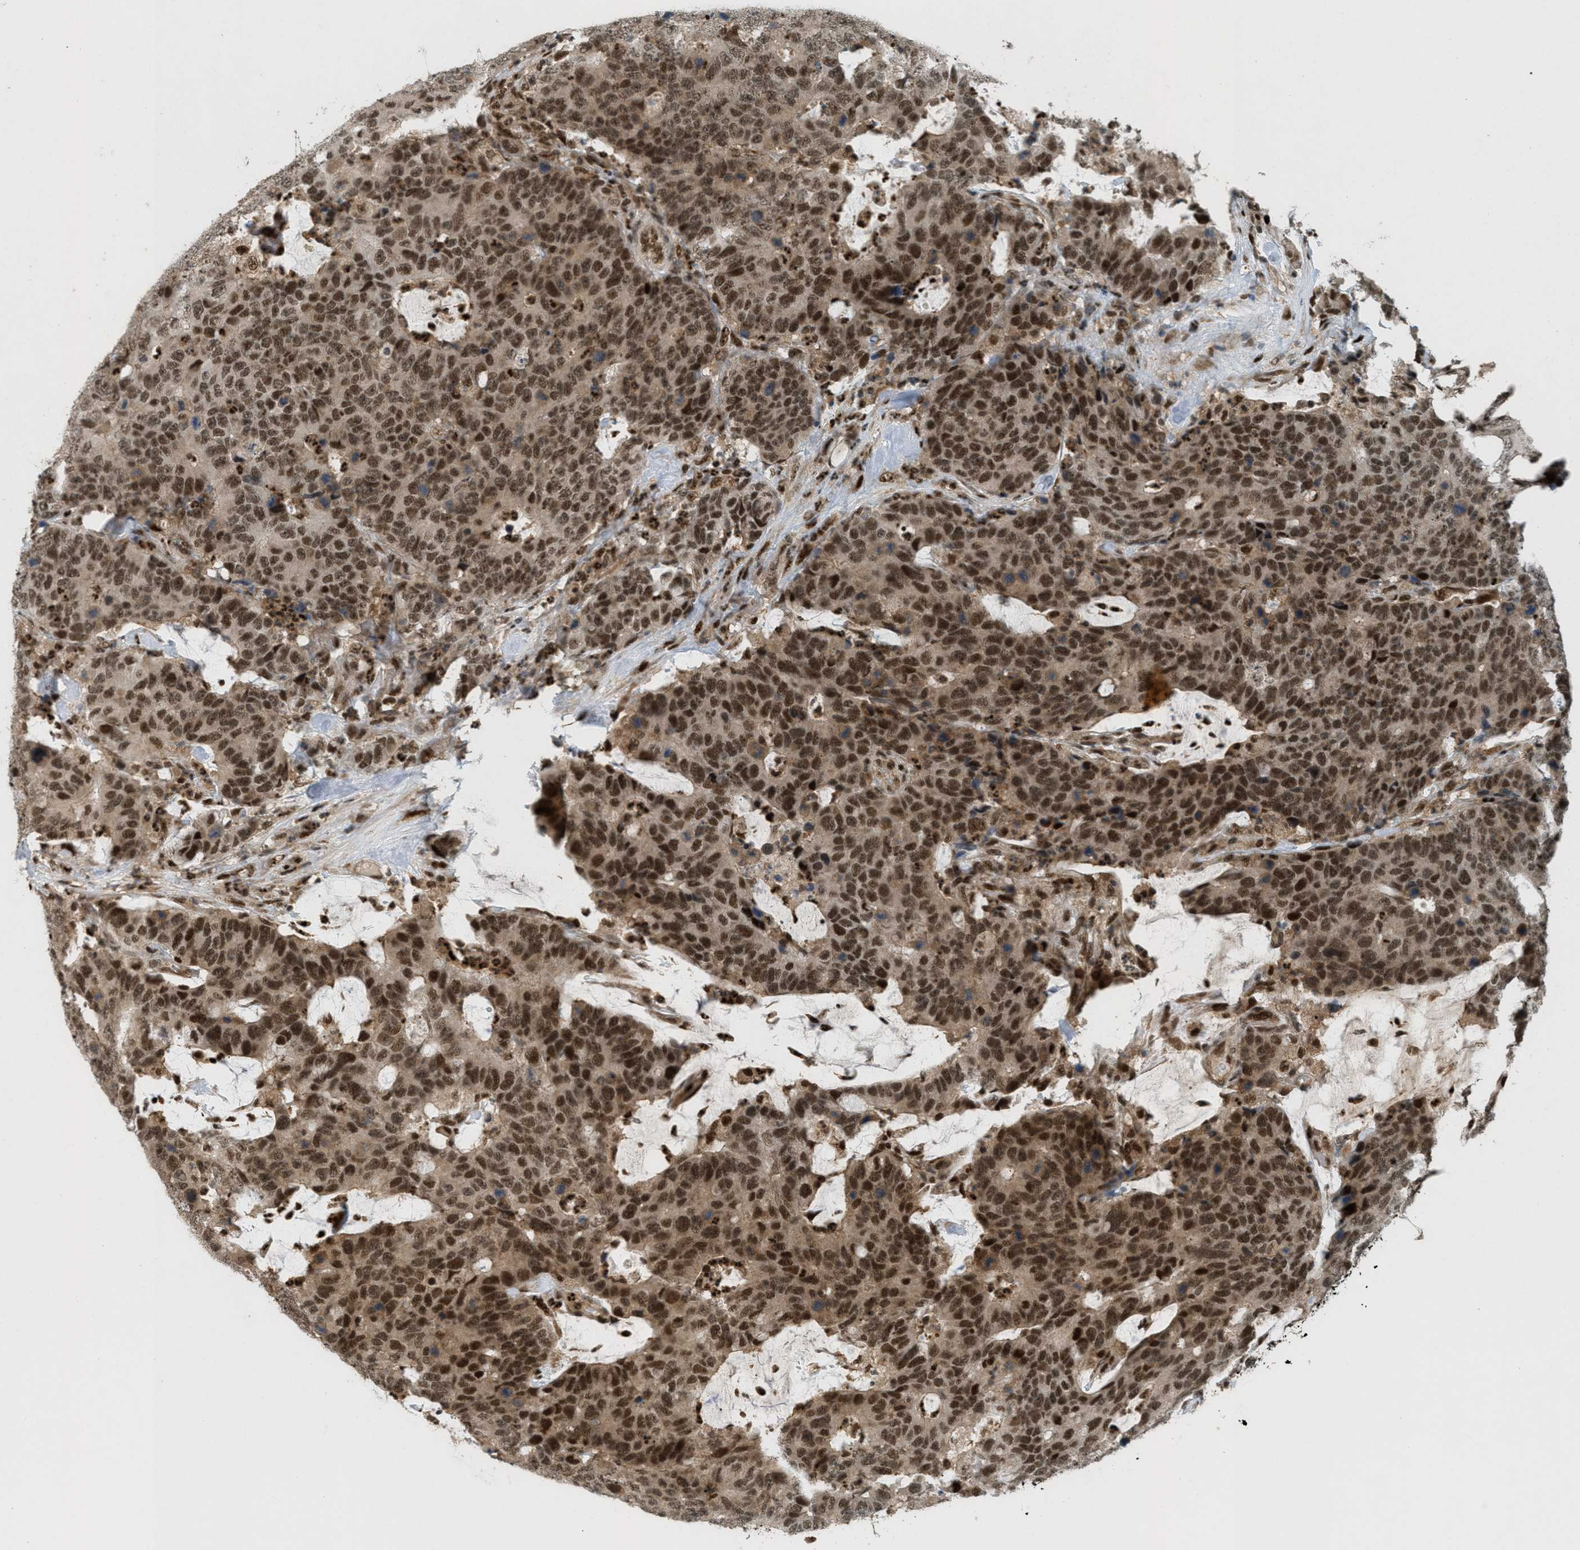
{"staining": {"intensity": "strong", "quantity": ">75%", "location": "cytoplasmic/membranous,nuclear"}, "tissue": "colorectal cancer", "cell_type": "Tumor cells", "image_type": "cancer", "snomed": [{"axis": "morphology", "description": "Adenocarcinoma, NOS"}, {"axis": "topography", "description": "Colon"}], "caption": "An image of colorectal cancer (adenocarcinoma) stained for a protein demonstrates strong cytoplasmic/membranous and nuclear brown staining in tumor cells.", "gene": "TLK1", "patient": {"sex": "female", "age": 86}}